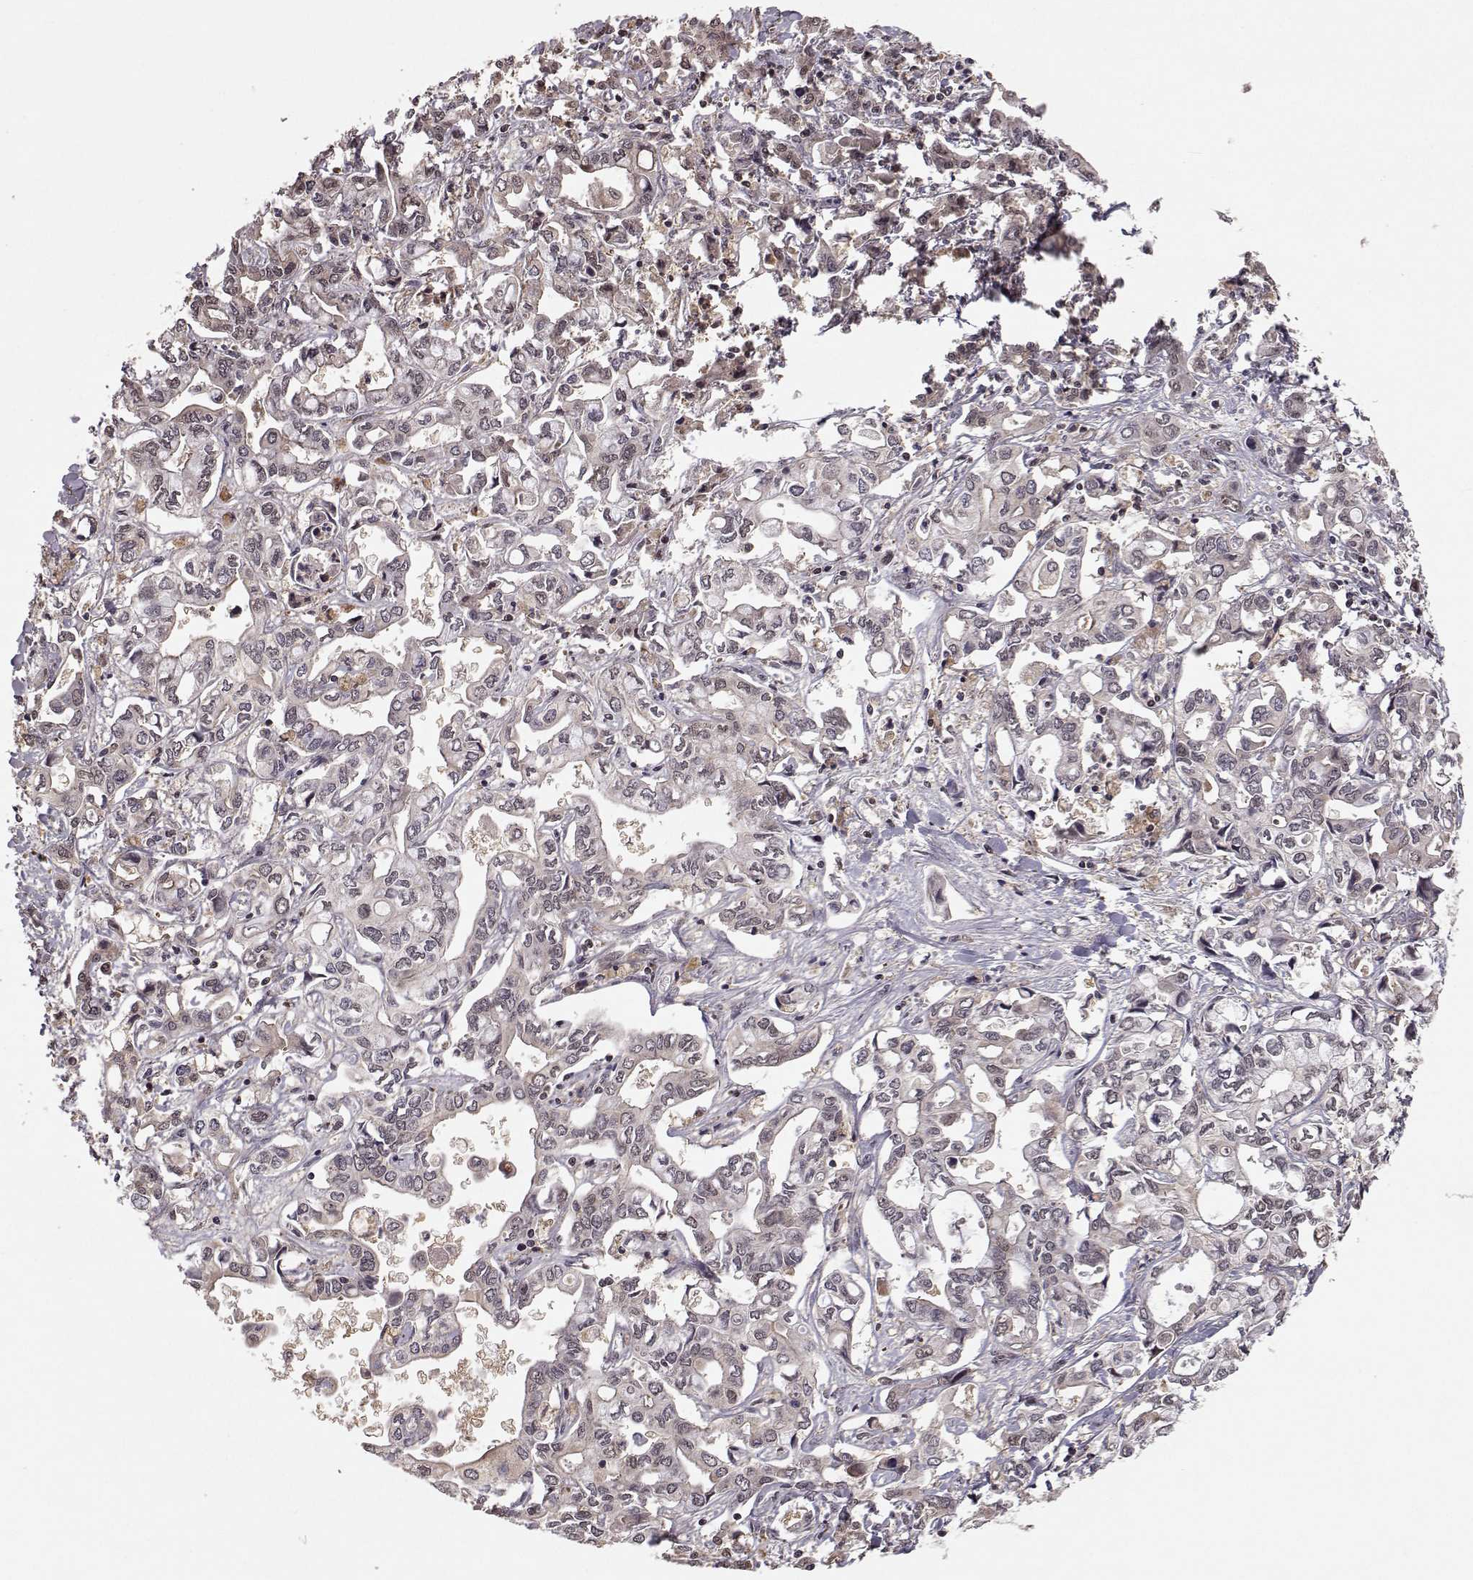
{"staining": {"intensity": "negative", "quantity": "none", "location": "none"}, "tissue": "liver cancer", "cell_type": "Tumor cells", "image_type": "cancer", "snomed": [{"axis": "morphology", "description": "Cholangiocarcinoma"}, {"axis": "topography", "description": "Liver"}], "caption": "Immunohistochemical staining of human liver cancer (cholangiocarcinoma) displays no significant expression in tumor cells.", "gene": "PLEKHG3", "patient": {"sex": "female", "age": 64}}